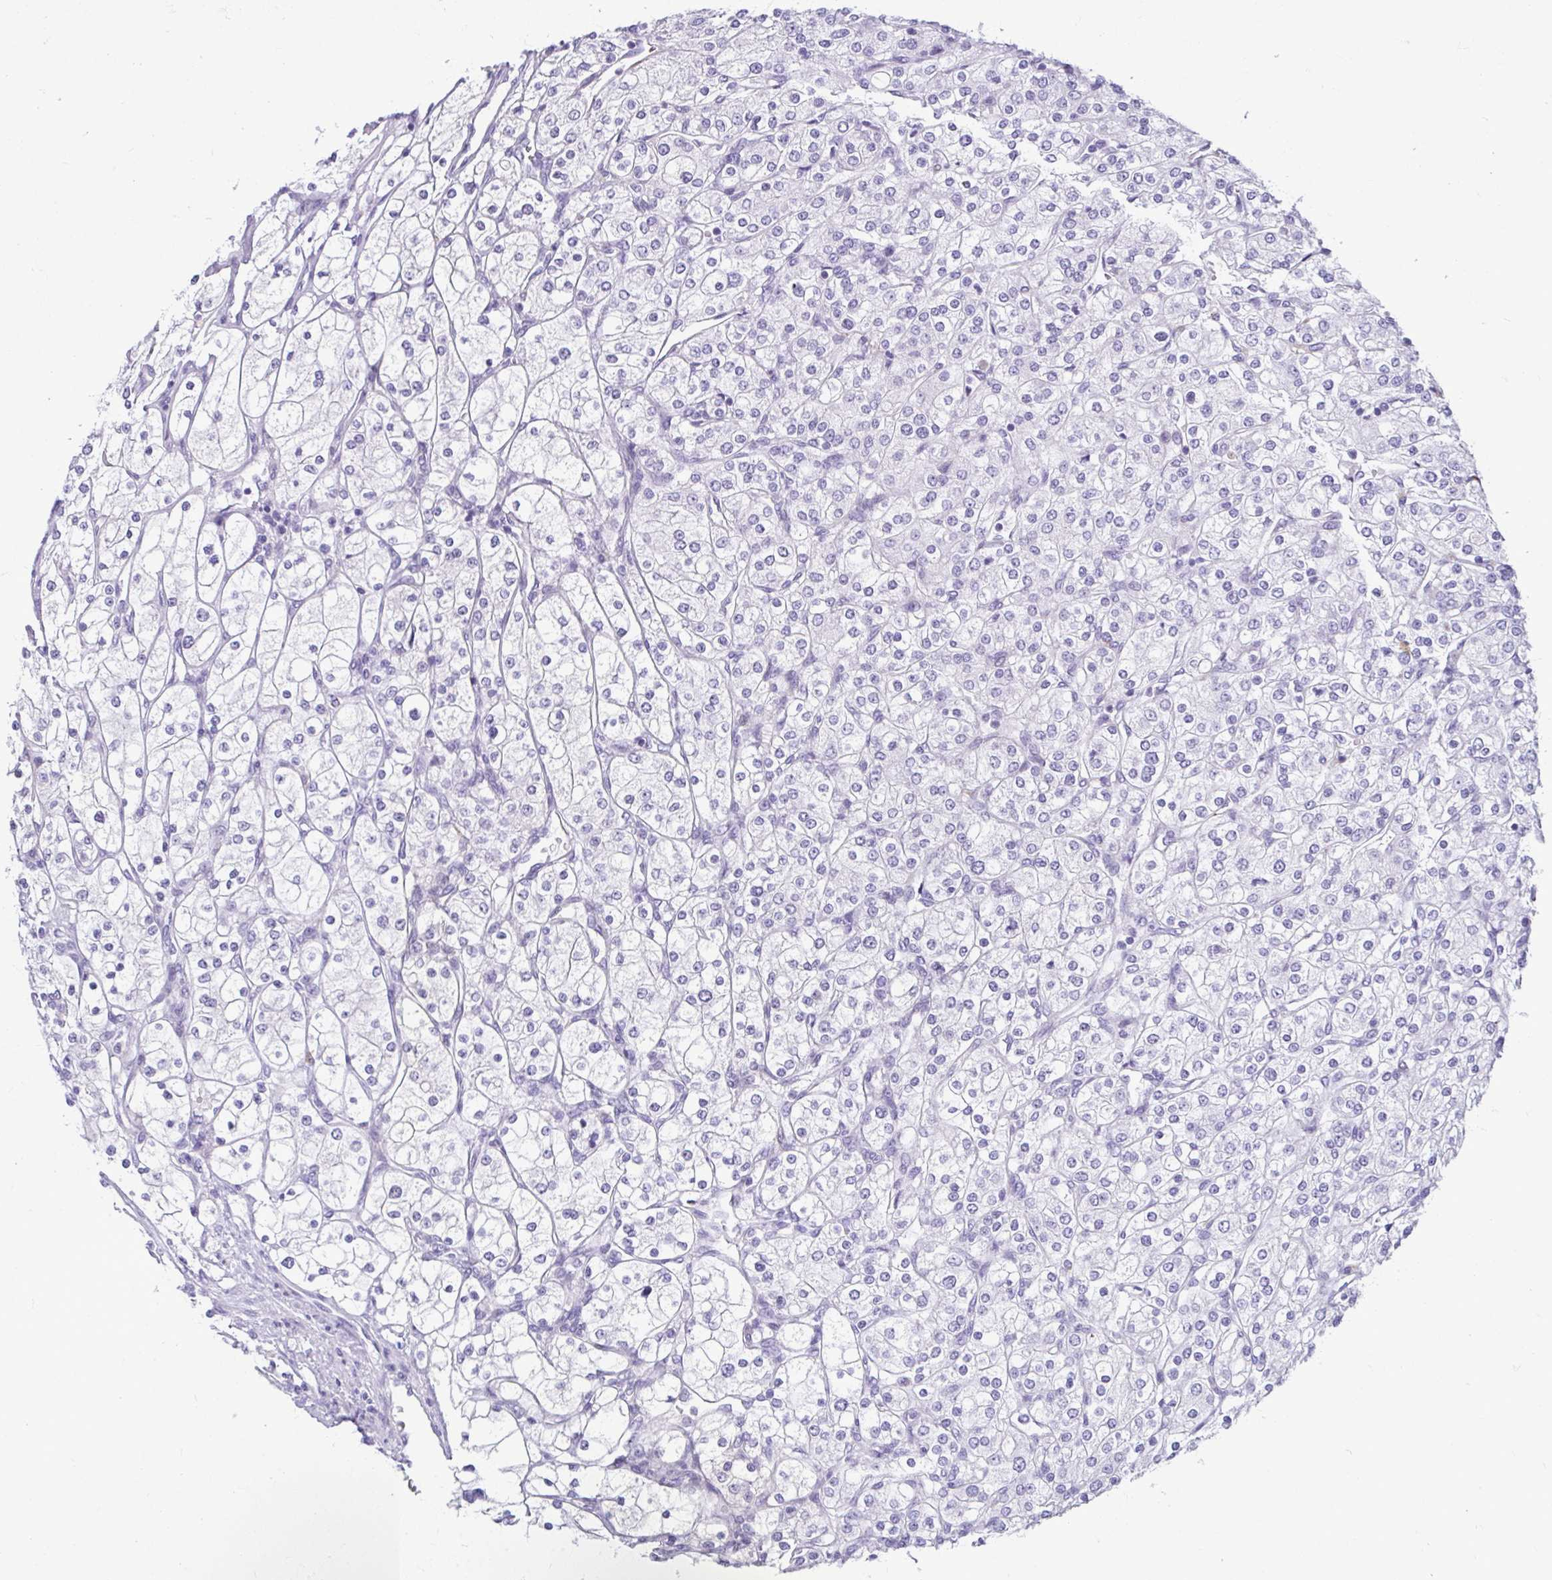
{"staining": {"intensity": "negative", "quantity": "none", "location": "none"}, "tissue": "renal cancer", "cell_type": "Tumor cells", "image_type": "cancer", "snomed": [{"axis": "morphology", "description": "Adenocarcinoma, NOS"}, {"axis": "topography", "description": "Kidney"}], "caption": "Immunohistochemistry of renal cancer shows no expression in tumor cells. (DAB (3,3'-diaminobenzidine) IHC with hematoxylin counter stain).", "gene": "SERPINI1", "patient": {"sex": "male", "age": 80}}